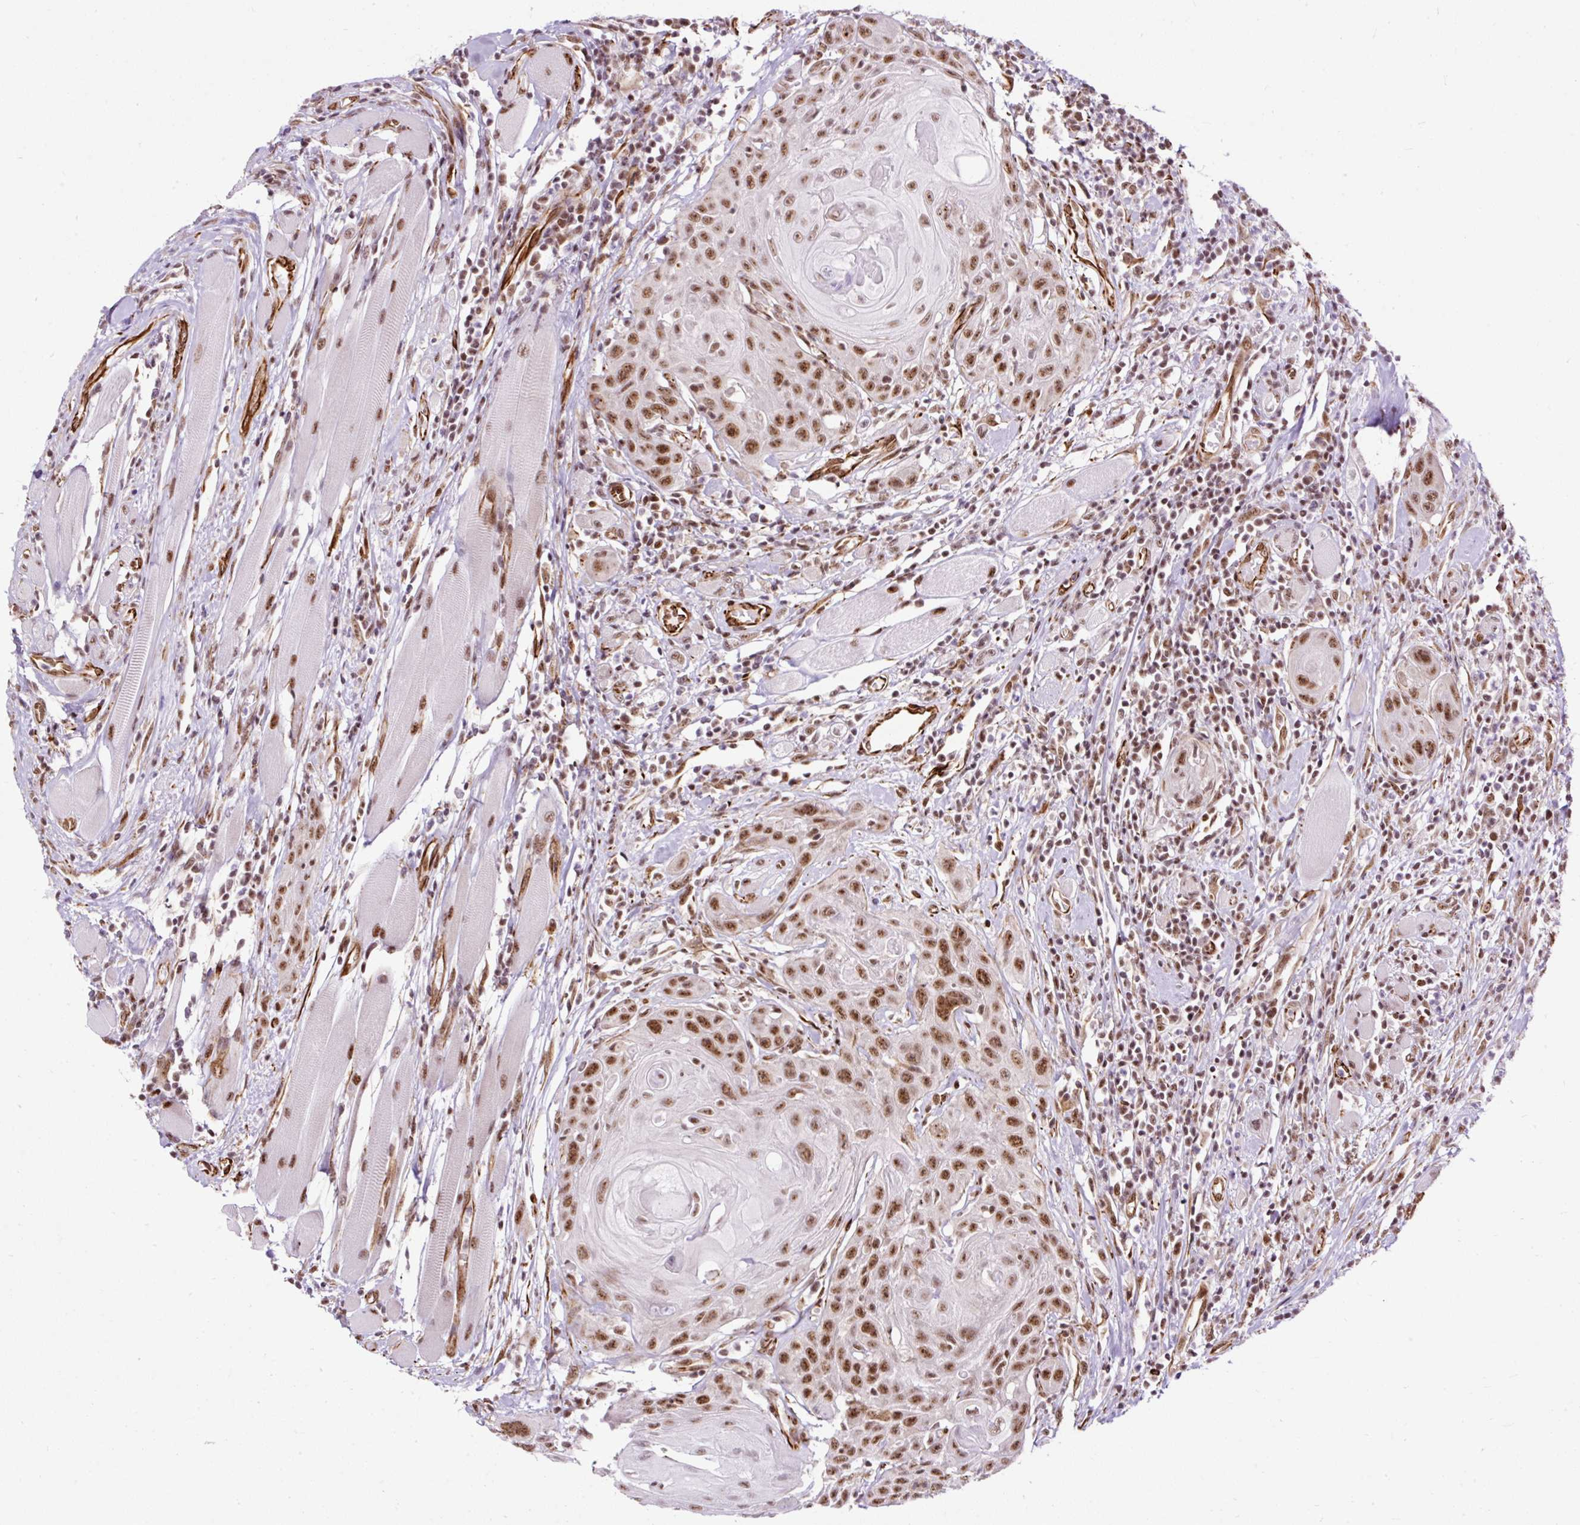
{"staining": {"intensity": "strong", "quantity": ">75%", "location": "nuclear"}, "tissue": "head and neck cancer", "cell_type": "Tumor cells", "image_type": "cancer", "snomed": [{"axis": "morphology", "description": "Squamous cell carcinoma, NOS"}, {"axis": "topography", "description": "Head-Neck"}], "caption": "IHC image of neoplastic tissue: human head and neck squamous cell carcinoma stained using IHC shows high levels of strong protein expression localized specifically in the nuclear of tumor cells, appearing as a nuclear brown color.", "gene": "LUC7L2", "patient": {"sex": "female", "age": 59}}